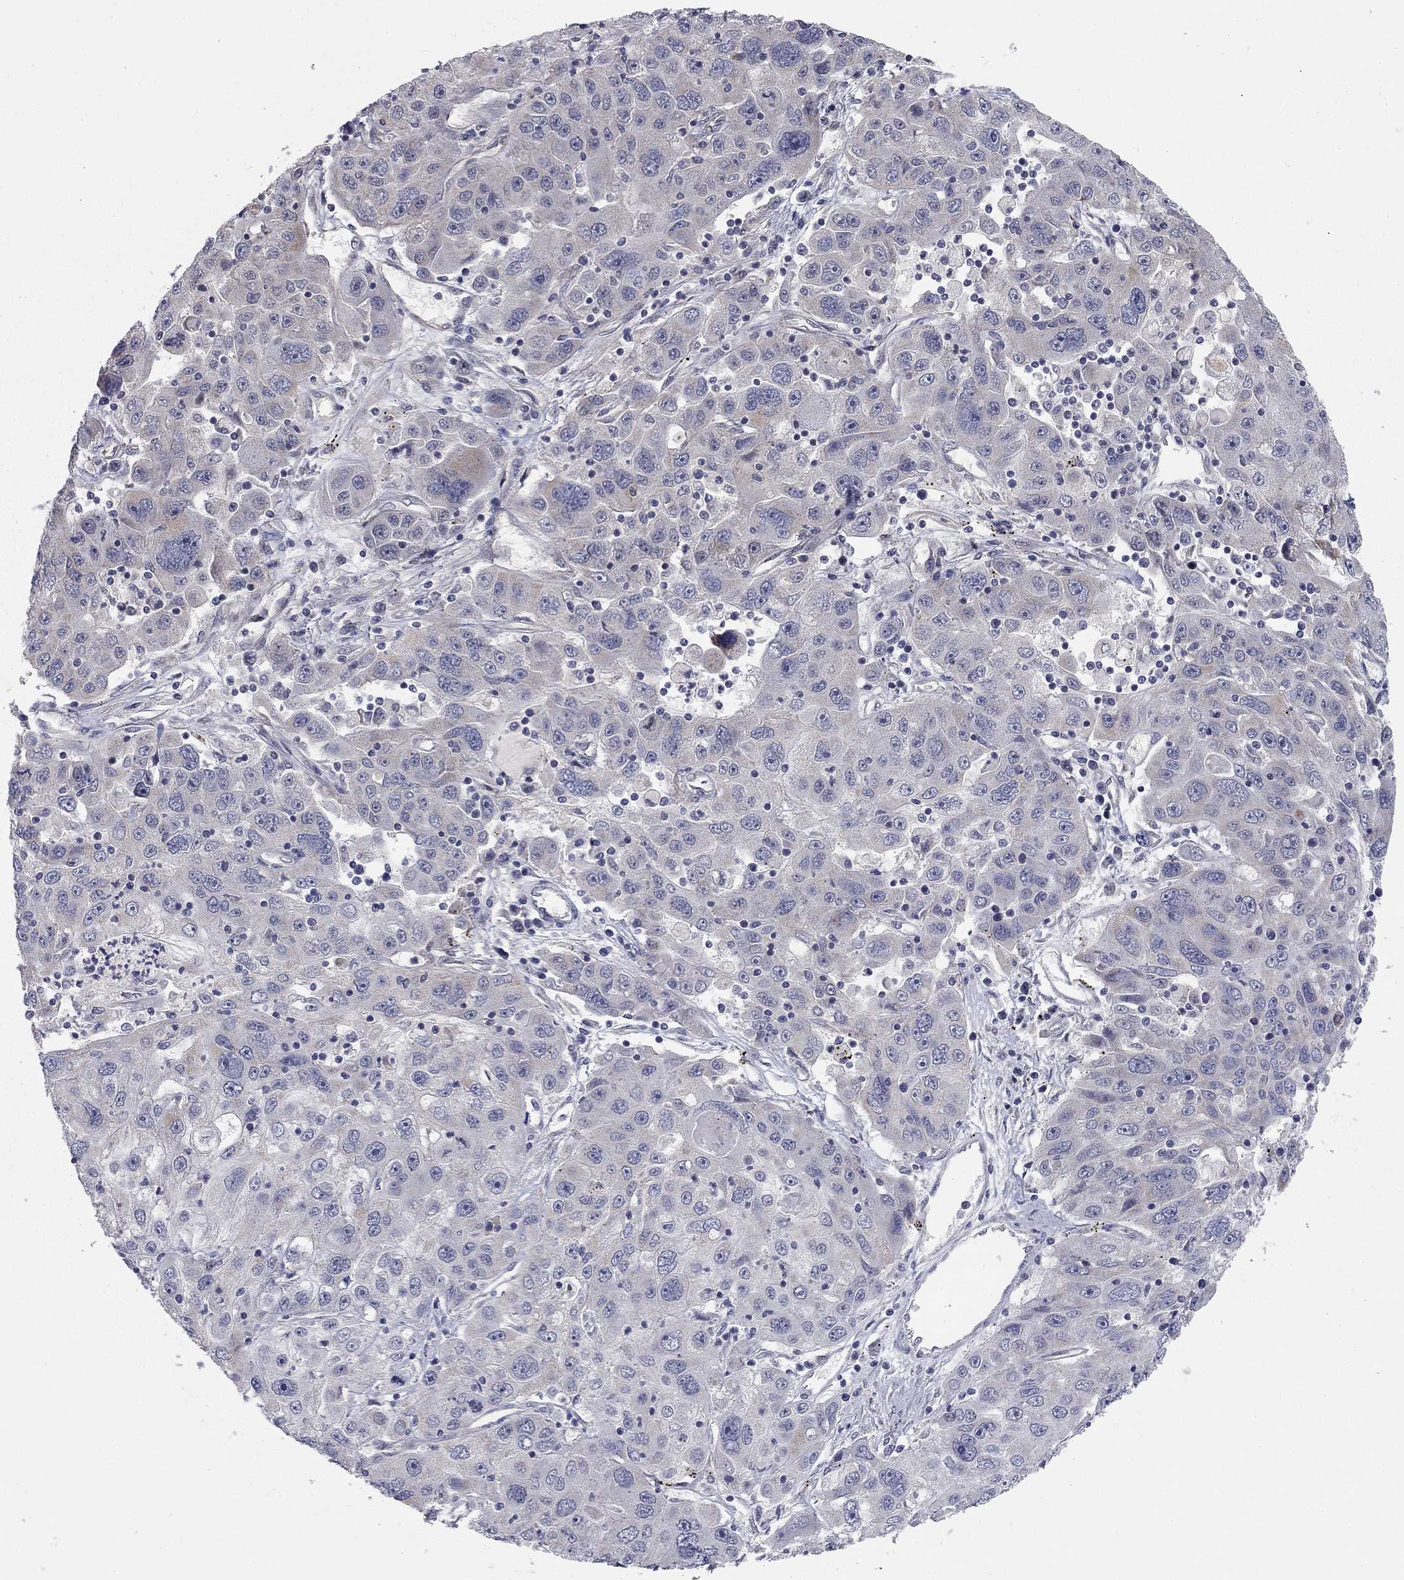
{"staining": {"intensity": "negative", "quantity": "none", "location": "none"}, "tissue": "stomach cancer", "cell_type": "Tumor cells", "image_type": "cancer", "snomed": [{"axis": "morphology", "description": "Adenocarcinoma, NOS"}, {"axis": "topography", "description": "Stomach"}], "caption": "The histopathology image demonstrates no significant positivity in tumor cells of stomach cancer. The staining was performed using DAB to visualize the protein expression in brown, while the nuclei were stained in blue with hematoxylin (Magnification: 20x).", "gene": "WASF3", "patient": {"sex": "male", "age": 56}}